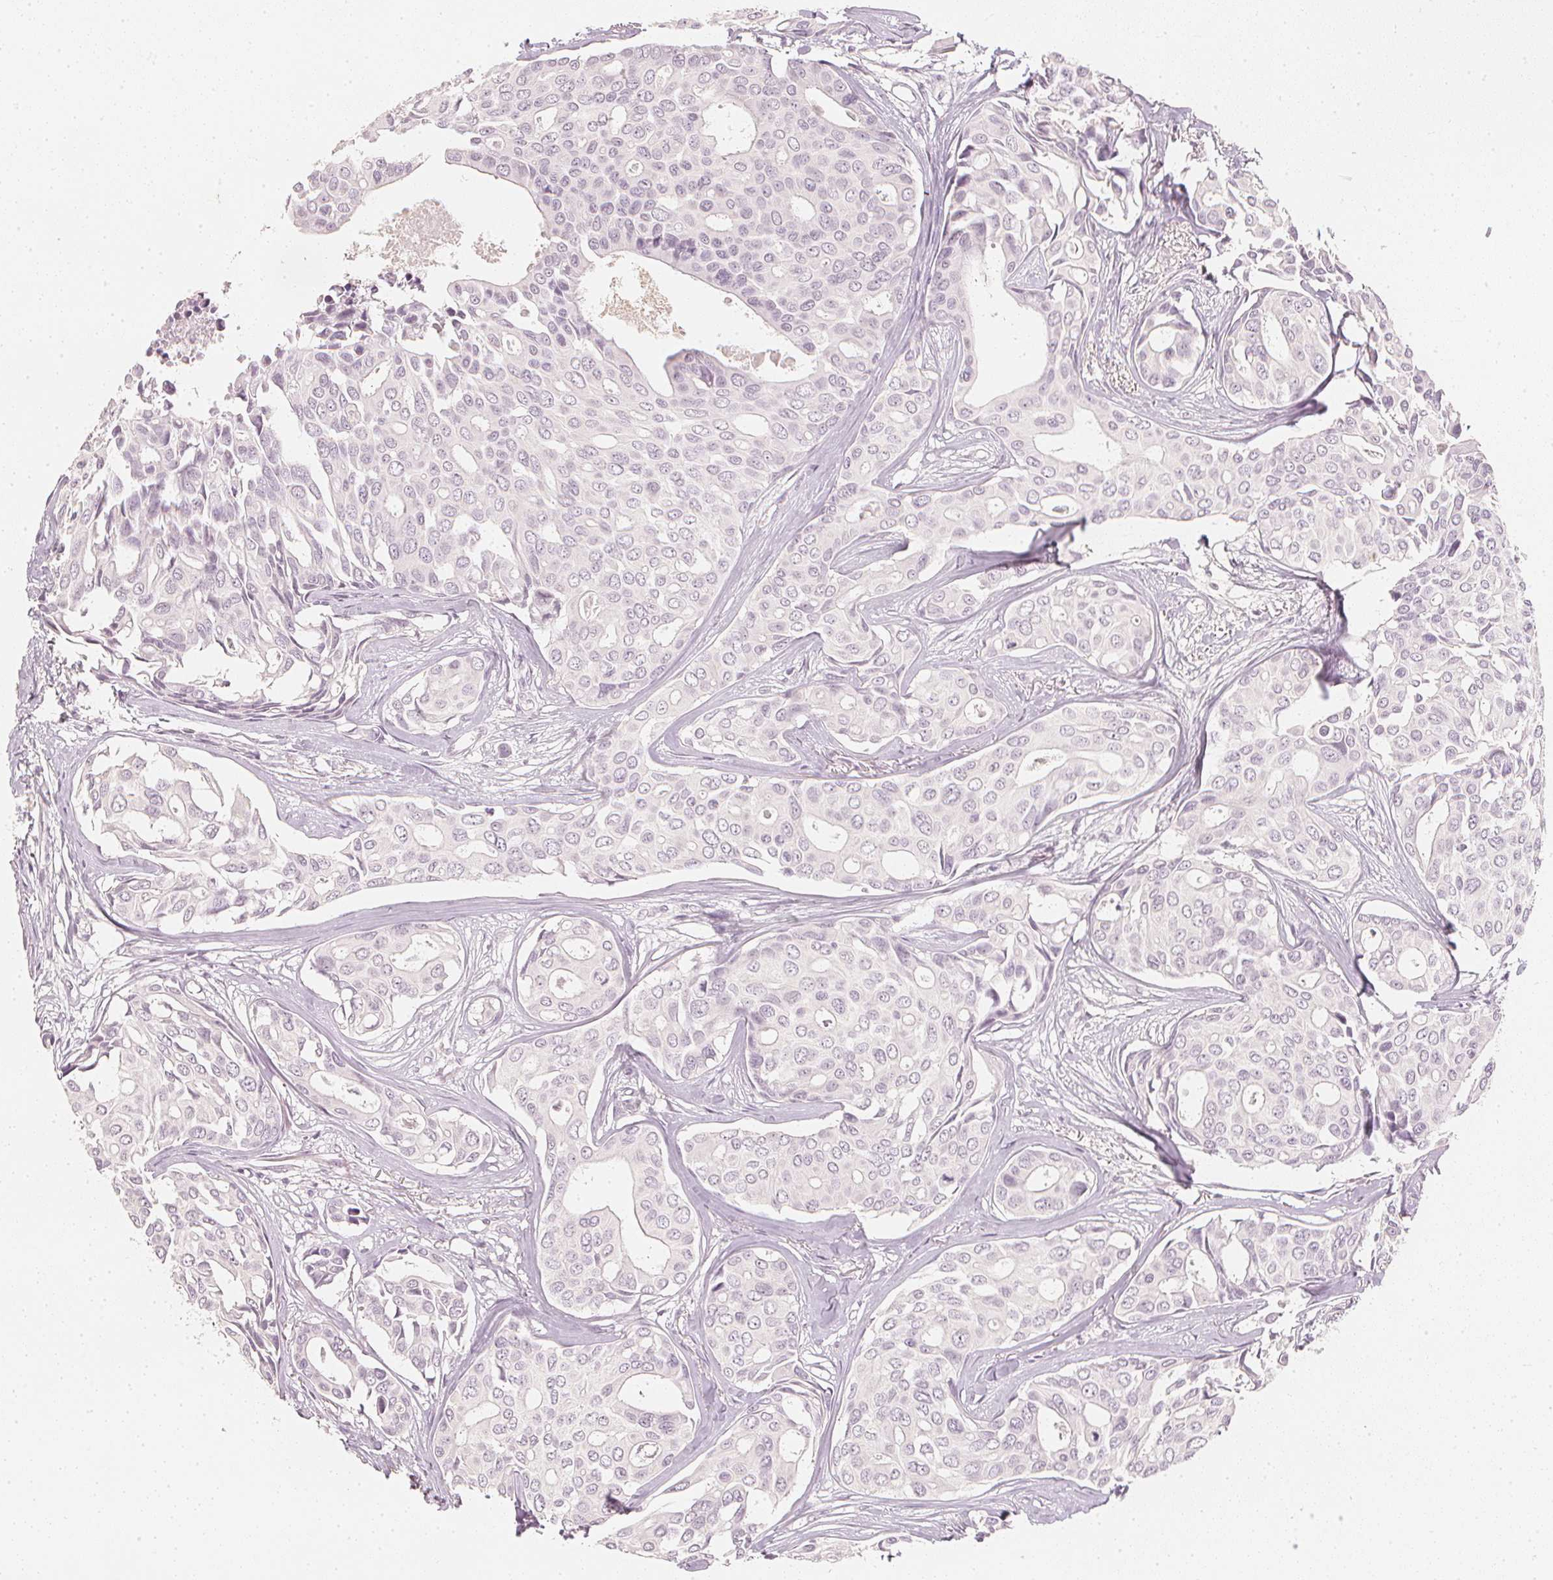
{"staining": {"intensity": "negative", "quantity": "none", "location": "none"}, "tissue": "breast cancer", "cell_type": "Tumor cells", "image_type": "cancer", "snomed": [{"axis": "morphology", "description": "Duct carcinoma"}, {"axis": "topography", "description": "Breast"}], "caption": "Immunohistochemistry (IHC) histopathology image of neoplastic tissue: breast invasive ductal carcinoma stained with DAB shows no significant protein positivity in tumor cells.", "gene": "CALB1", "patient": {"sex": "female", "age": 54}}